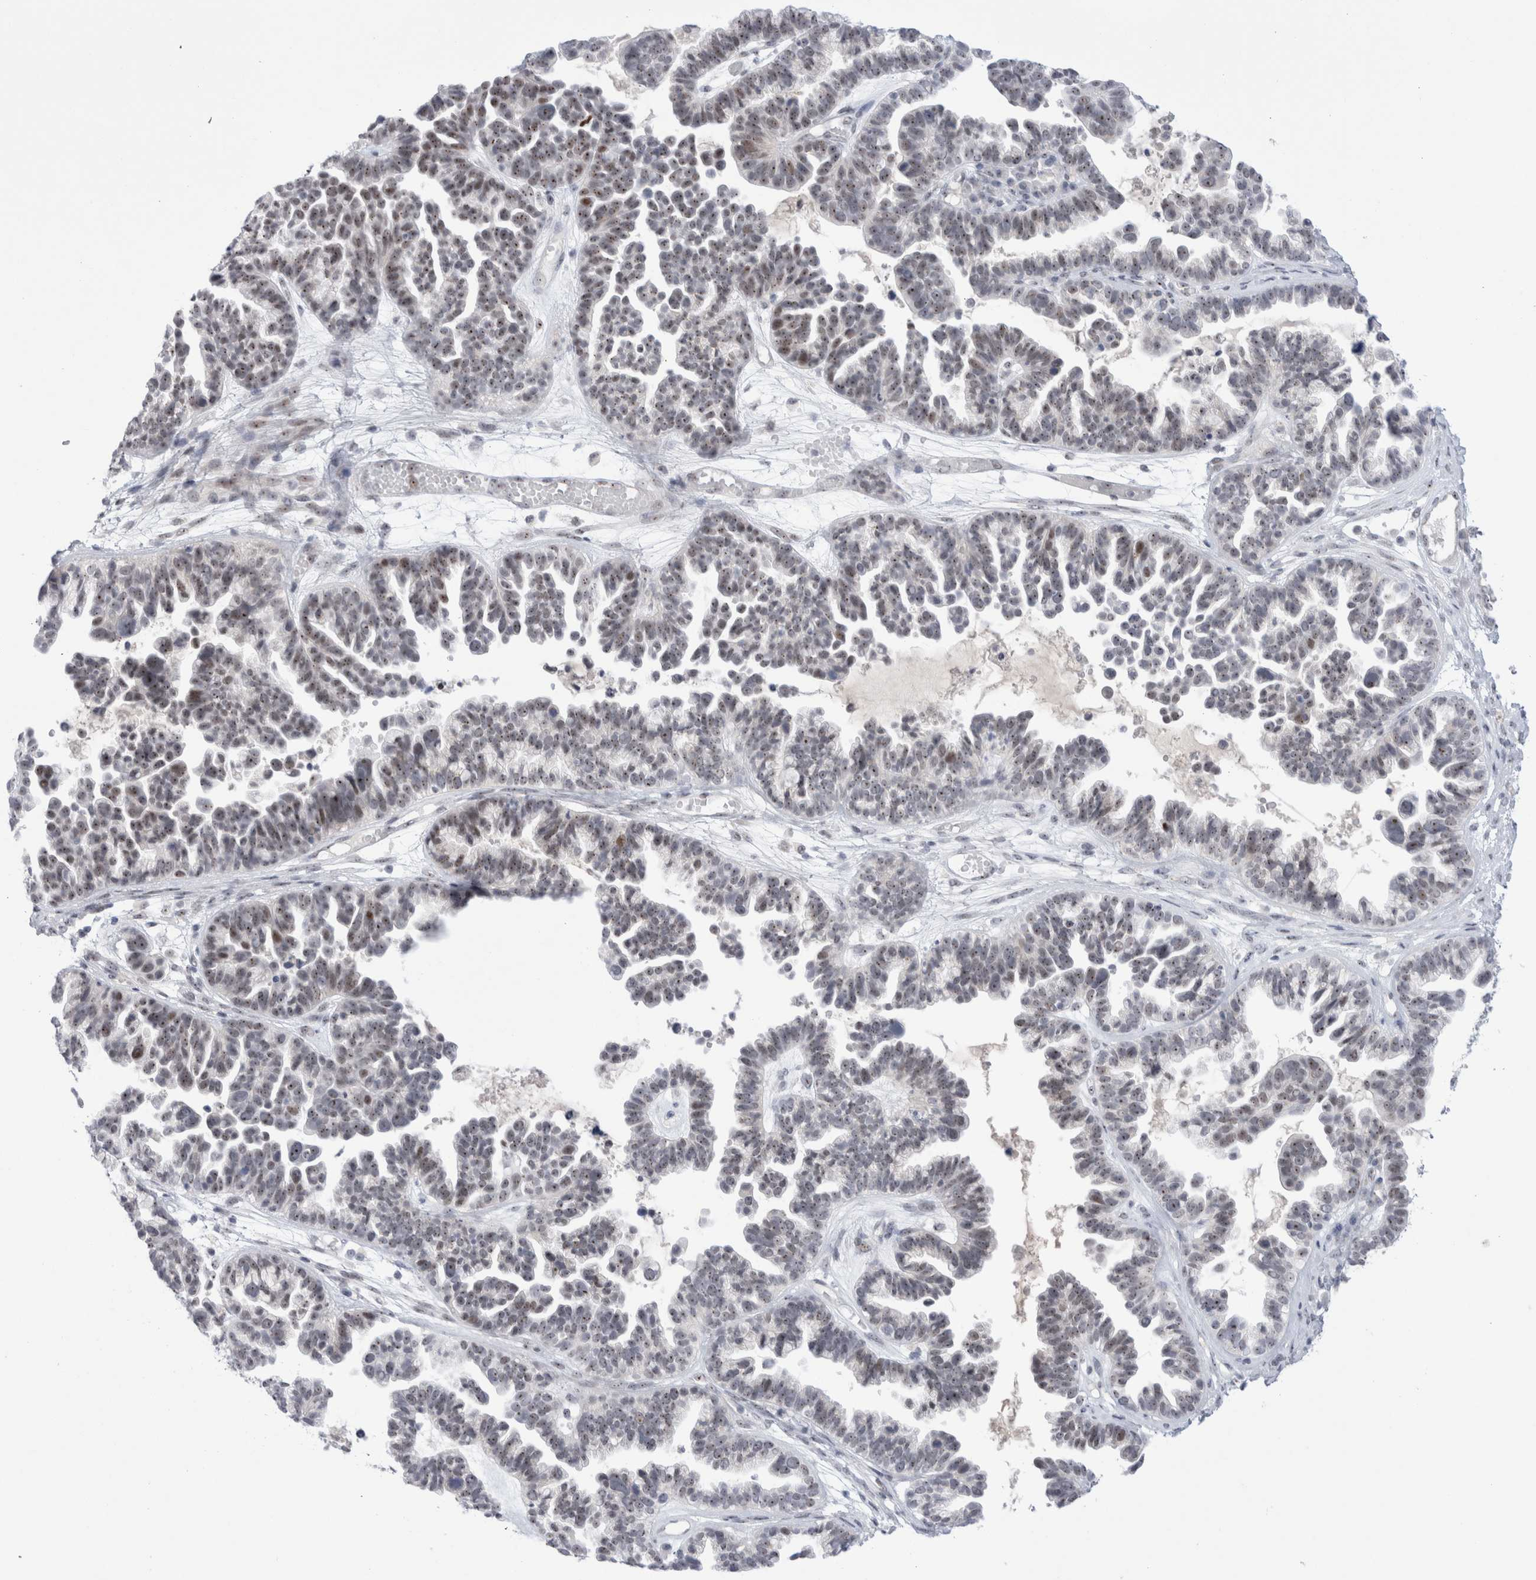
{"staining": {"intensity": "weak", "quantity": ">75%", "location": "nuclear"}, "tissue": "ovarian cancer", "cell_type": "Tumor cells", "image_type": "cancer", "snomed": [{"axis": "morphology", "description": "Cystadenocarcinoma, serous, NOS"}, {"axis": "topography", "description": "Ovary"}], "caption": "Human ovarian cancer stained with a protein marker reveals weak staining in tumor cells.", "gene": "CERS5", "patient": {"sex": "female", "age": 56}}